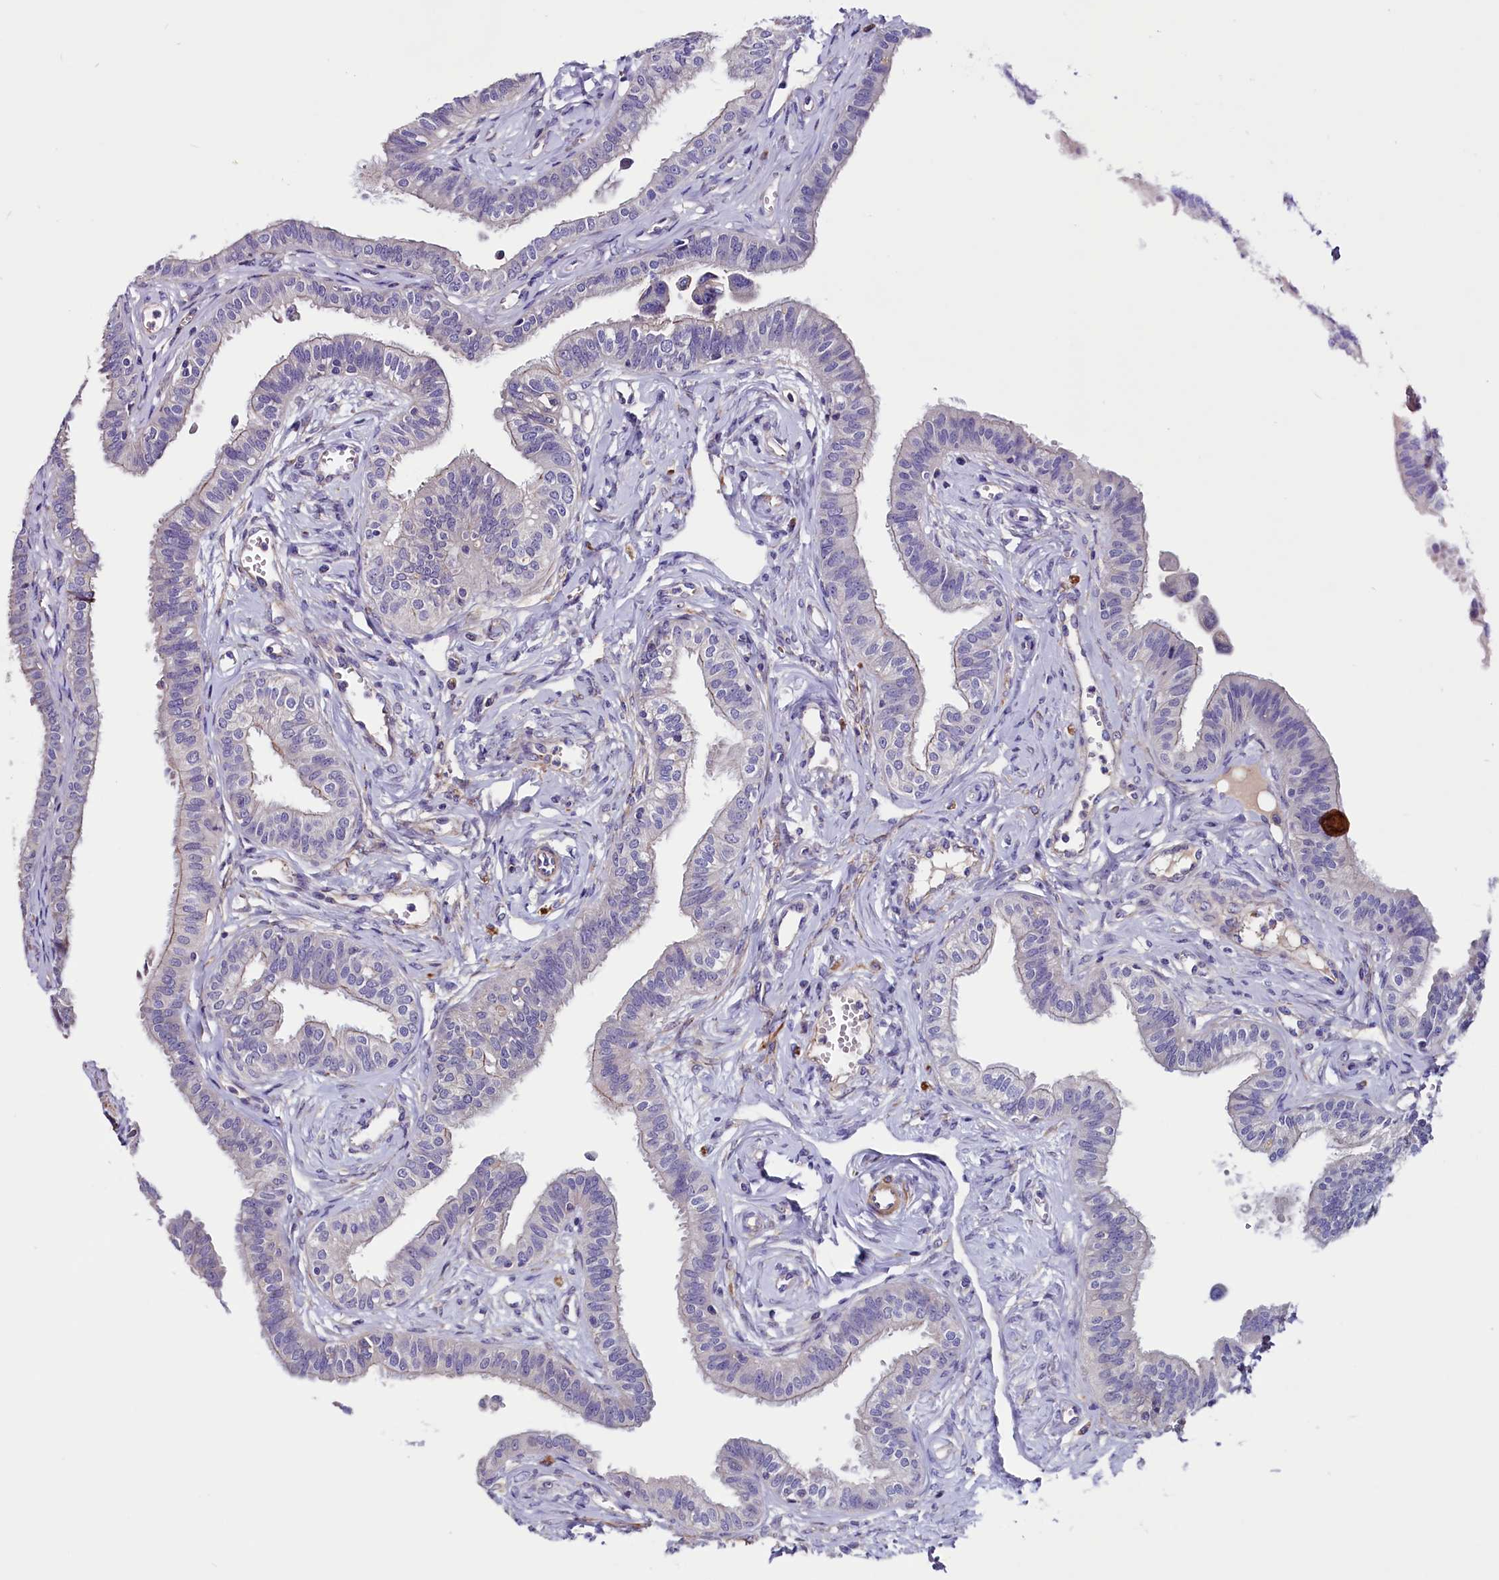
{"staining": {"intensity": "weak", "quantity": "<25%", "location": "cytoplasmic/membranous"}, "tissue": "fallopian tube", "cell_type": "Glandular cells", "image_type": "normal", "snomed": [{"axis": "morphology", "description": "Normal tissue, NOS"}, {"axis": "morphology", "description": "Carcinoma, NOS"}, {"axis": "topography", "description": "Fallopian tube"}, {"axis": "topography", "description": "Ovary"}], "caption": "This is a image of immunohistochemistry staining of benign fallopian tube, which shows no positivity in glandular cells. (Stains: DAB immunohistochemistry with hematoxylin counter stain, Microscopy: brightfield microscopy at high magnification).", "gene": "ZNF749", "patient": {"sex": "female", "age": 59}}